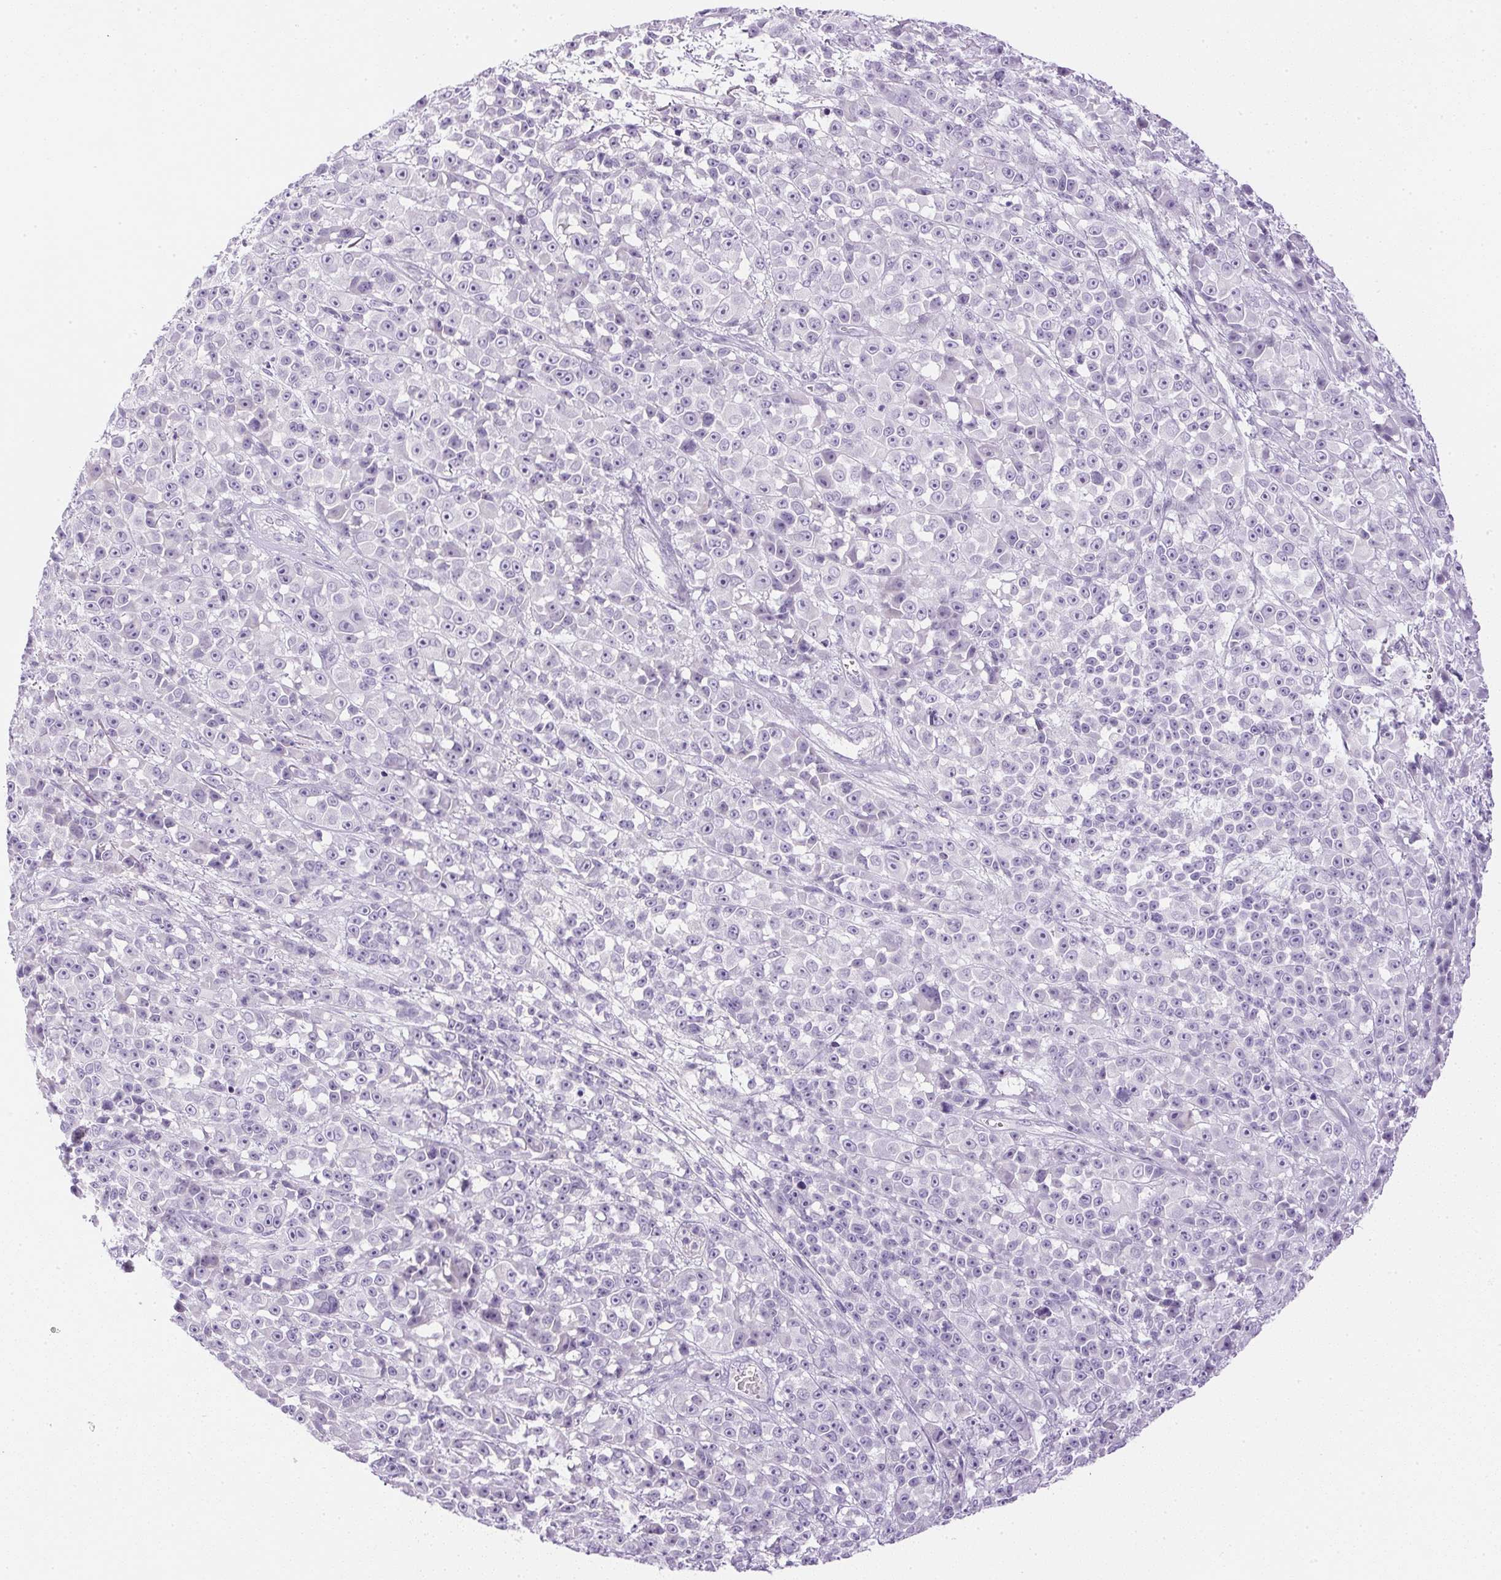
{"staining": {"intensity": "negative", "quantity": "none", "location": "none"}, "tissue": "melanoma", "cell_type": "Tumor cells", "image_type": "cancer", "snomed": [{"axis": "morphology", "description": "Malignant melanoma, NOS"}, {"axis": "topography", "description": "Skin"}, {"axis": "topography", "description": "Skin of back"}], "caption": "The image shows no staining of tumor cells in malignant melanoma.", "gene": "CTRL", "patient": {"sex": "male", "age": 91}}